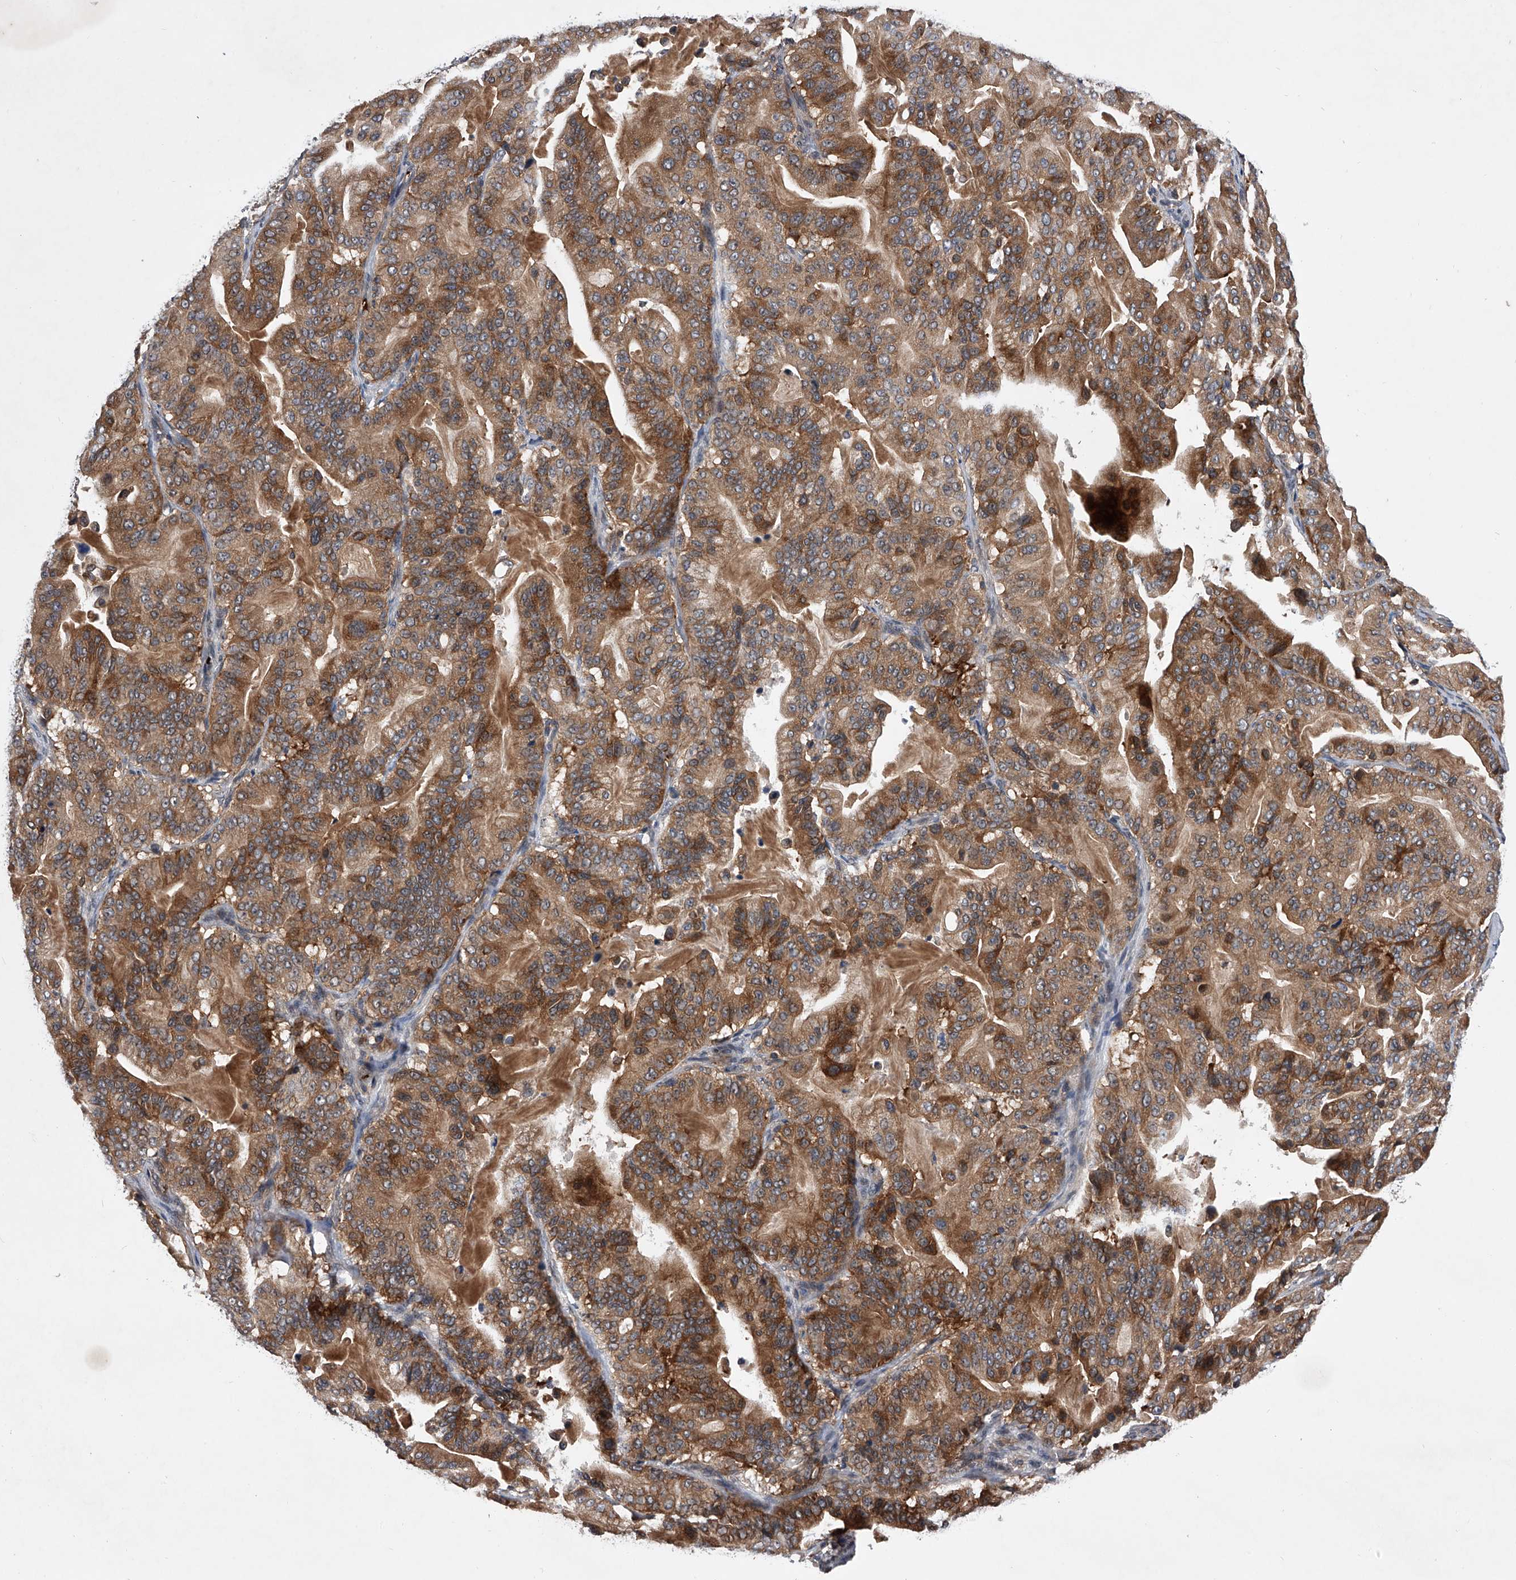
{"staining": {"intensity": "moderate", "quantity": ">75%", "location": "cytoplasmic/membranous"}, "tissue": "pancreatic cancer", "cell_type": "Tumor cells", "image_type": "cancer", "snomed": [{"axis": "morphology", "description": "Adenocarcinoma, NOS"}, {"axis": "topography", "description": "Pancreas"}], "caption": "Moderate cytoplasmic/membranous positivity for a protein is identified in about >75% of tumor cells of pancreatic cancer using immunohistochemistry (IHC).", "gene": "ZNF30", "patient": {"sex": "male", "age": 63}}